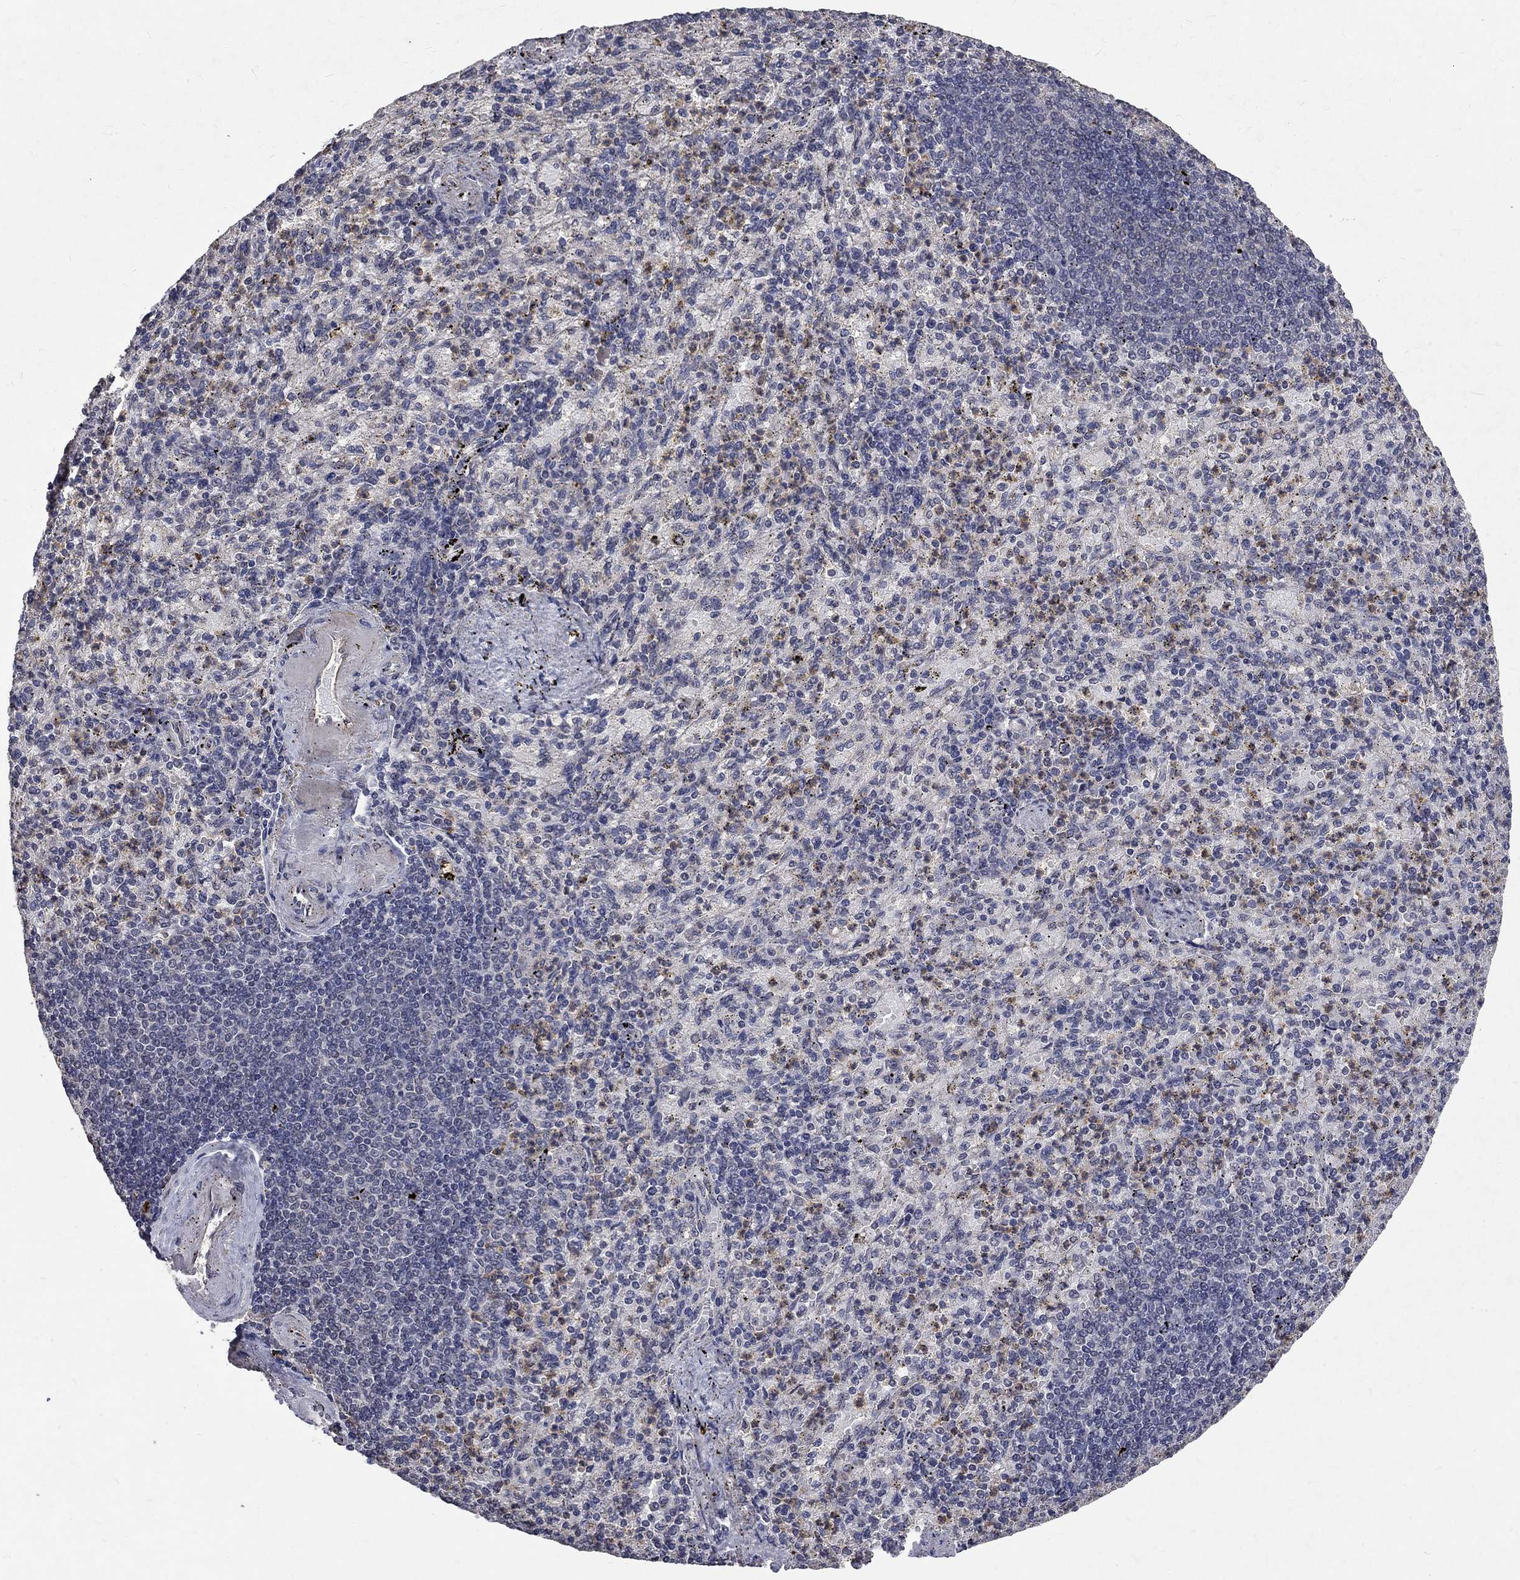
{"staining": {"intensity": "negative", "quantity": "none", "location": "none"}, "tissue": "spleen", "cell_type": "Cells in red pulp", "image_type": "normal", "snomed": [{"axis": "morphology", "description": "Normal tissue, NOS"}, {"axis": "topography", "description": "Spleen"}], "caption": "Immunohistochemistry (IHC) histopathology image of normal spleen: human spleen stained with DAB exhibits no significant protein positivity in cells in red pulp. (DAB IHC visualized using brightfield microscopy, high magnification).", "gene": "CHST5", "patient": {"sex": "female", "age": 74}}